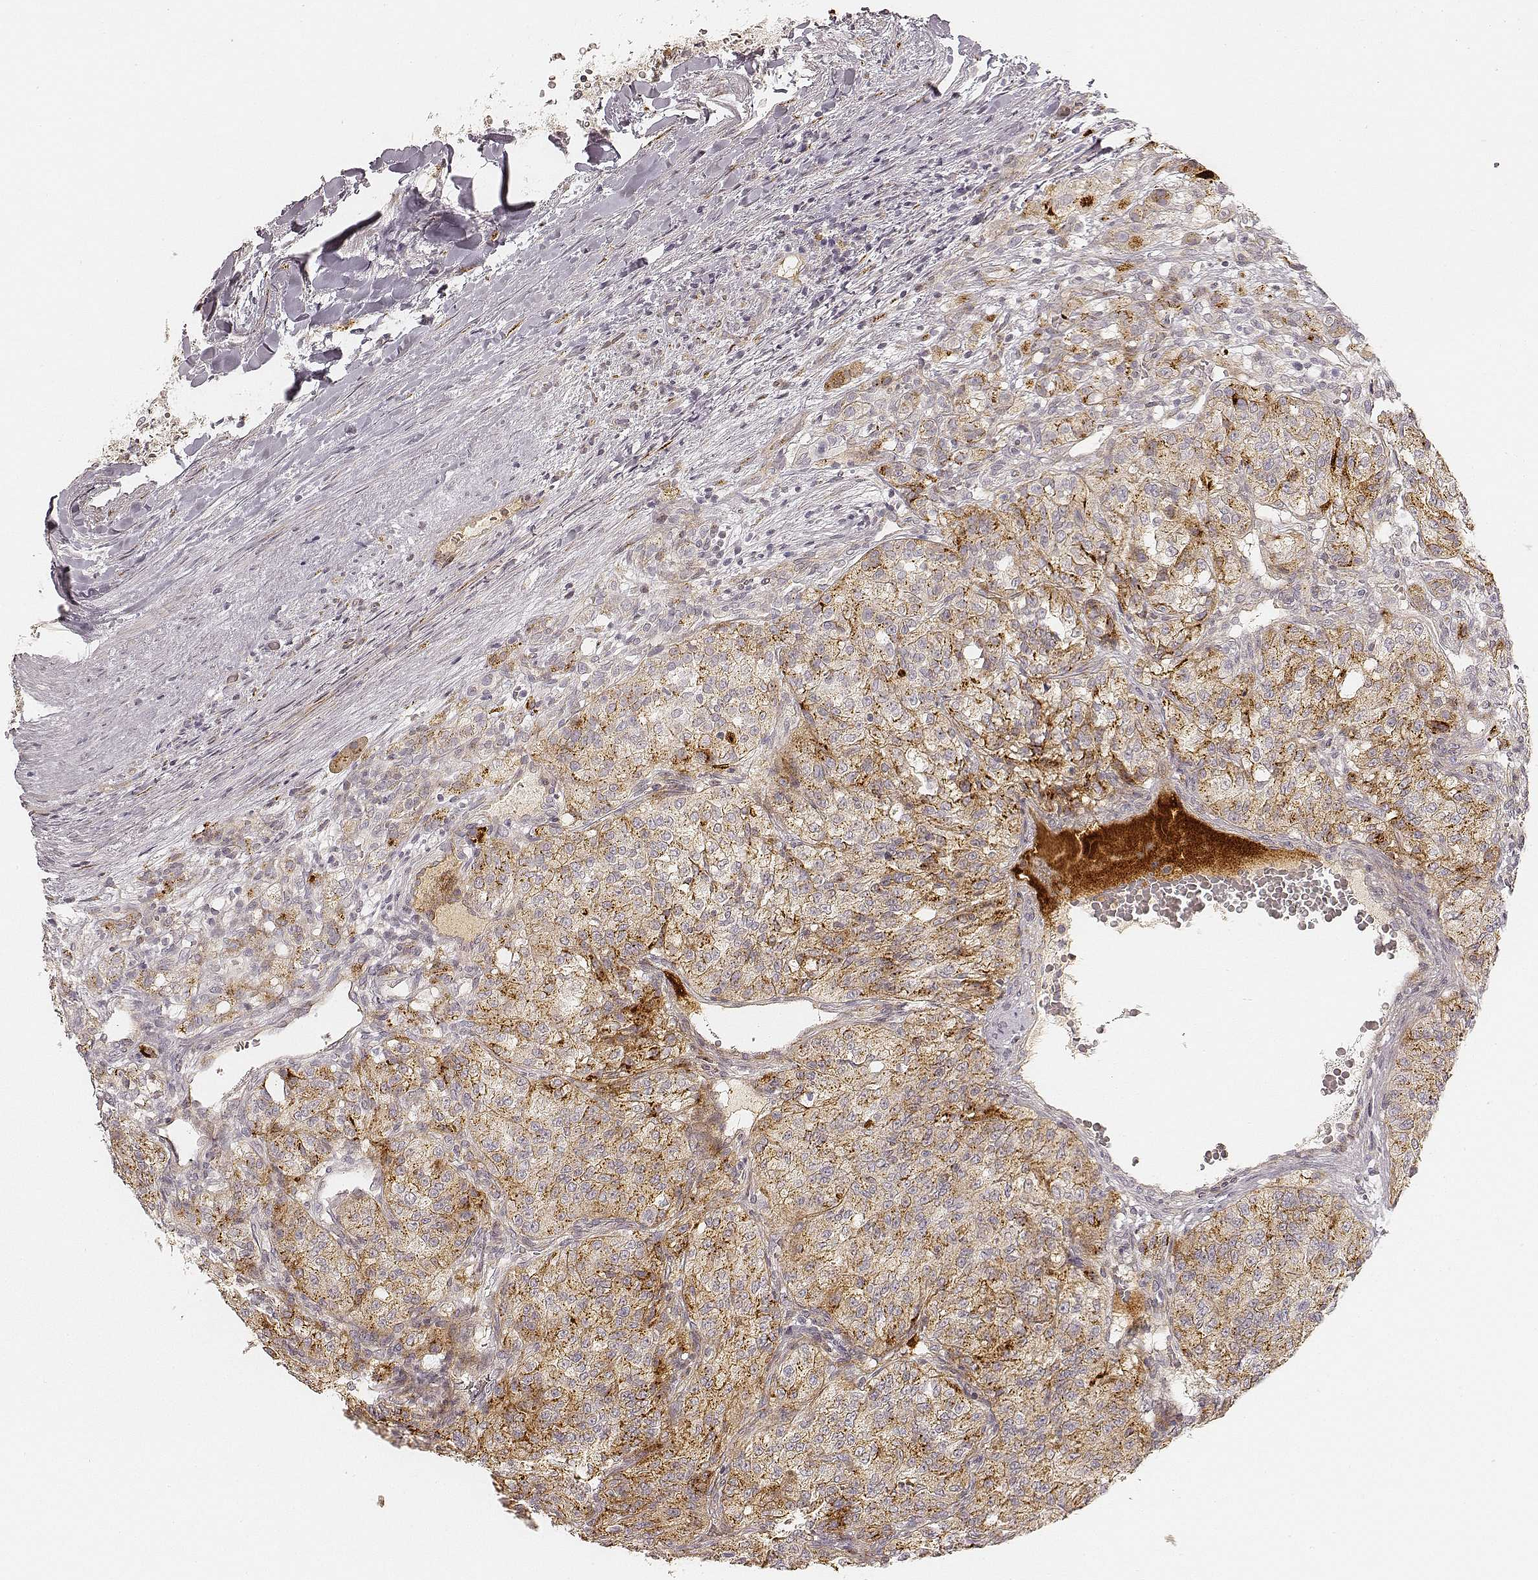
{"staining": {"intensity": "moderate", "quantity": "25%-75%", "location": "cytoplasmic/membranous"}, "tissue": "renal cancer", "cell_type": "Tumor cells", "image_type": "cancer", "snomed": [{"axis": "morphology", "description": "Adenocarcinoma, NOS"}, {"axis": "topography", "description": "Kidney"}], "caption": "Renal adenocarcinoma stained with DAB (3,3'-diaminobenzidine) IHC exhibits medium levels of moderate cytoplasmic/membranous staining in about 25%-75% of tumor cells. (DAB = brown stain, brightfield microscopy at high magnification).", "gene": "GORASP2", "patient": {"sex": "female", "age": 63}}